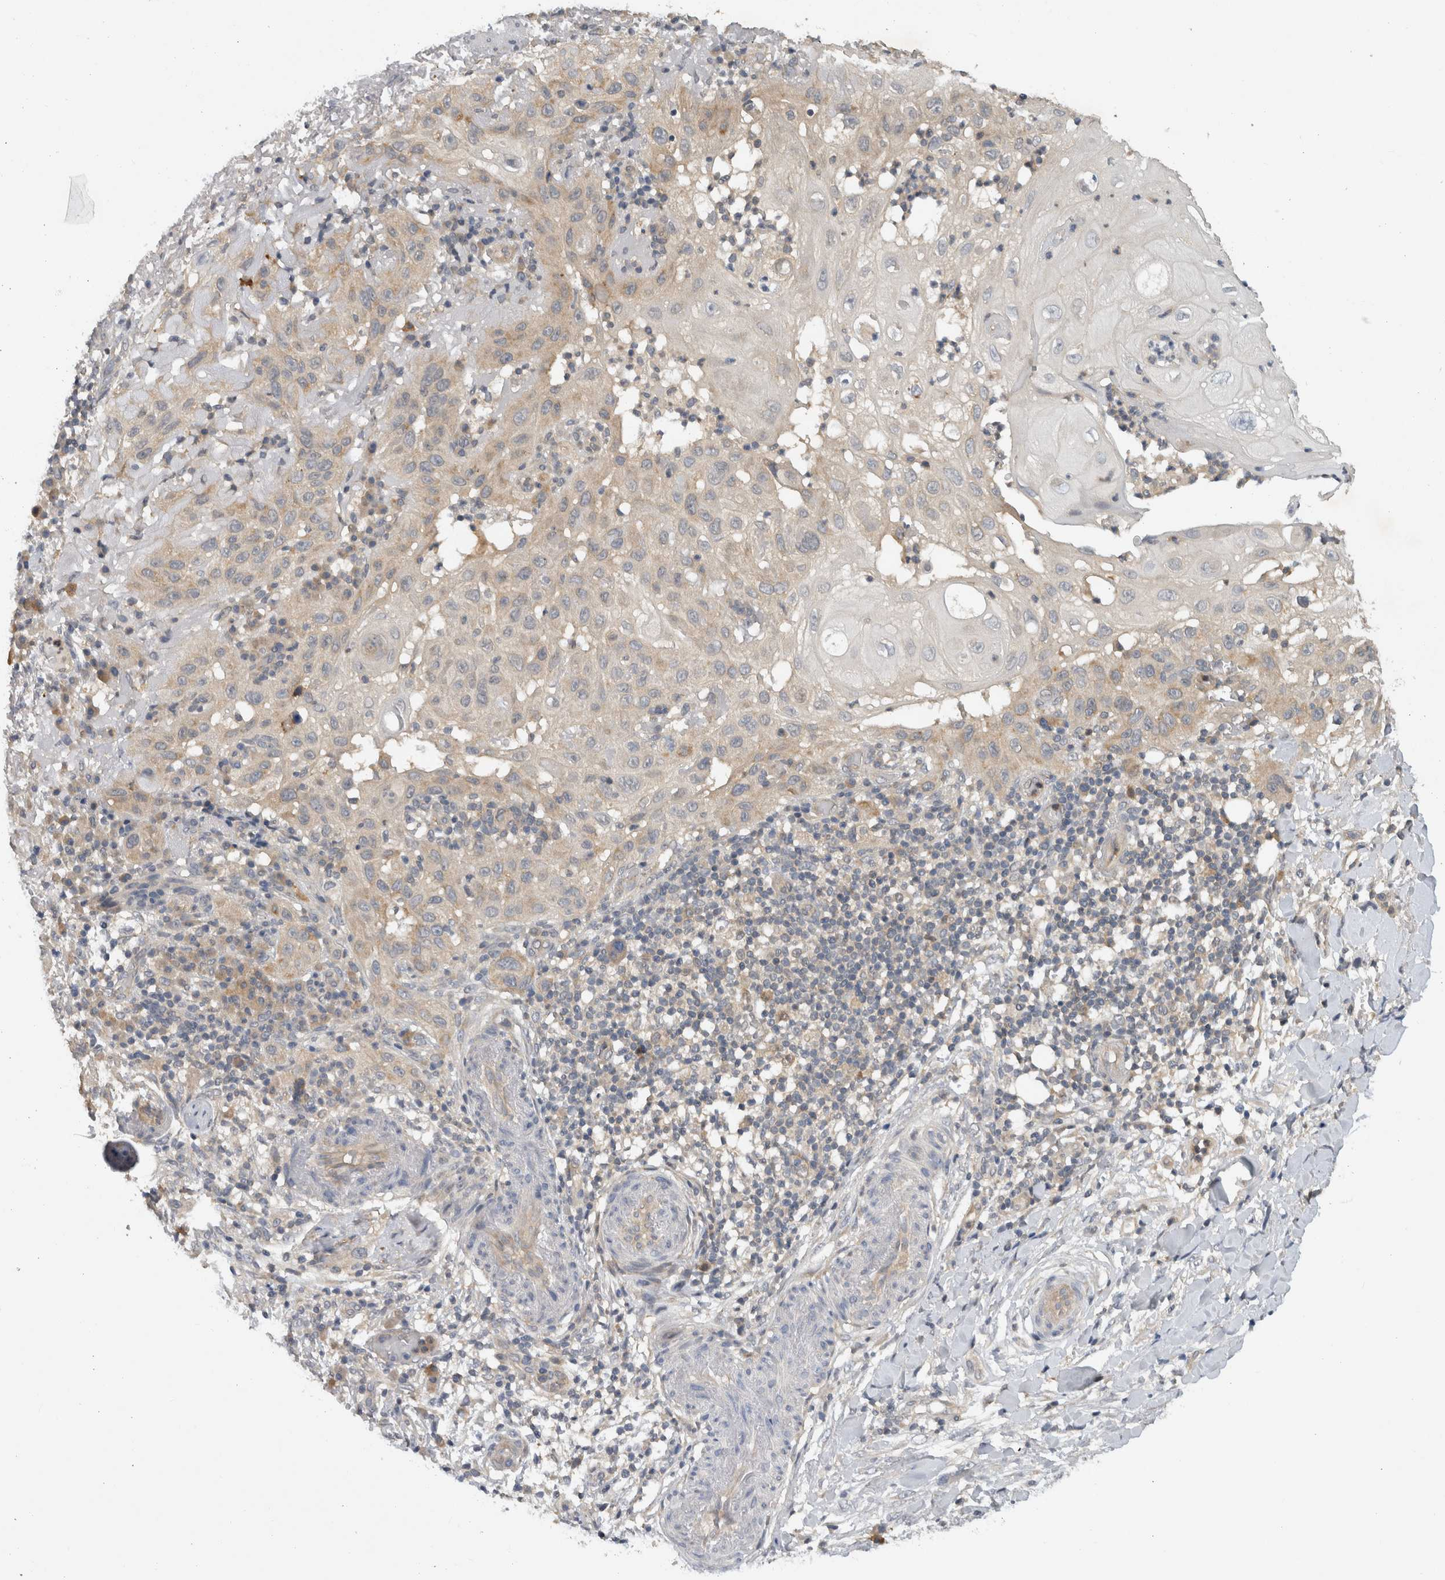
{"staining": {"intensity": "weak", "quantity": "<25%", "location": "cytoplasmic/membranous"}, "tissue": "skin cancer", "cell_type": "Tumor cells", "image_type": "cancer", "snomed": [{"axis": "morphology", "description": "Normal tissue, NOS"}, {"axis": "morphology", "description": "Squamous cell carcinoma, NOS"}, {"axis": "topography", "description": "Skin"}], "caption": "Protein analysis of squamous cell carcinoma (skin) exhibits no significant staining in tumor cells.", "gene": "AASDHPPT", "patient": {"sex": "female", "age": 96}}